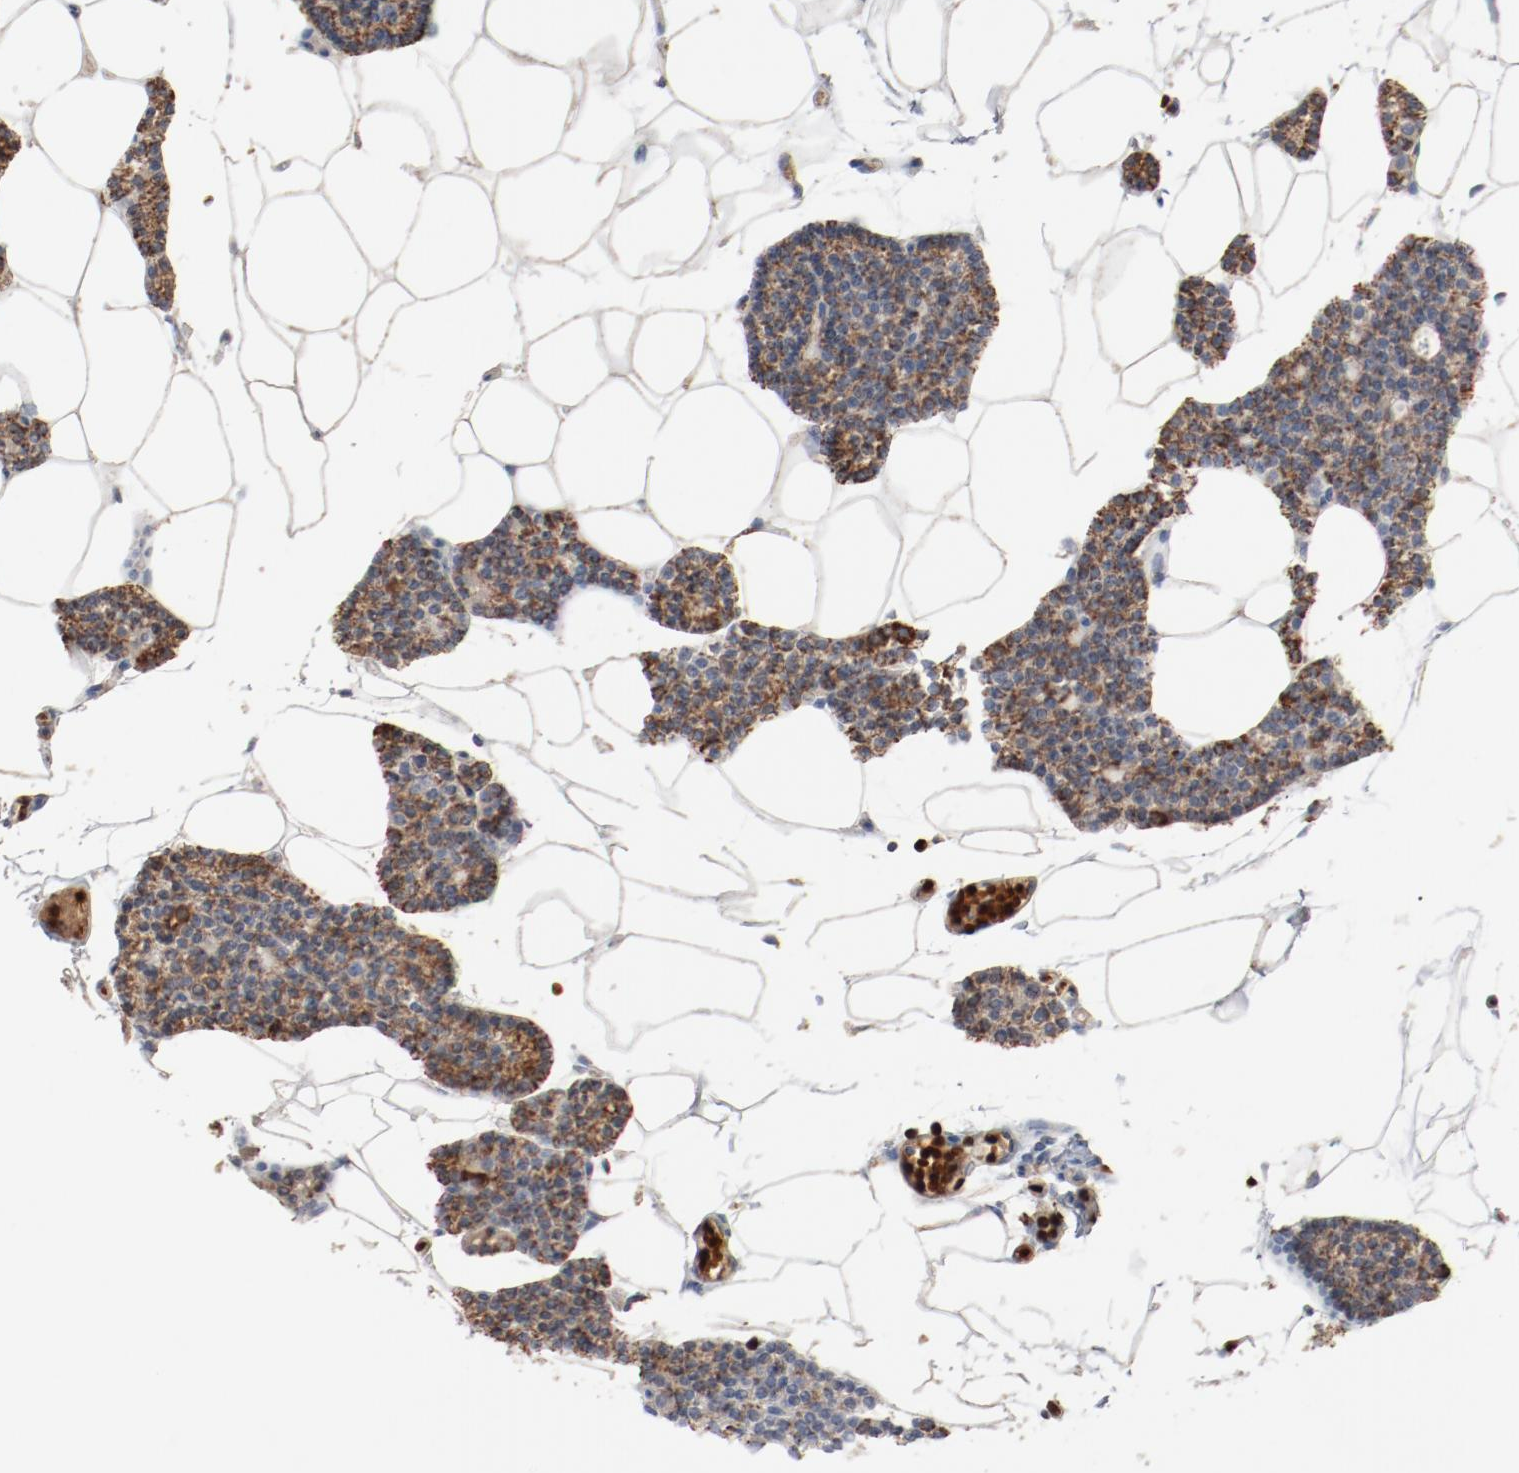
{"staining": {"intensity": "moderate", "quantity": ">75%", "location": "cytoplasmic/membranous"}, "tissue": "parathyroid gland", "cell_type": "Glandular cells", "image_type": "normal", "snomed": [{"axis": "morphology", "description": "Normal tissue, NOS"}, {"axis": "topography", "description": "Parathyroid gland"}], "caption": "Immunohistochemical staining of unremarkable parathyroid gland reveals moderate cytoplasmic/membranous protein staining in approximately >75% of glandular cells.", "gene": "NDUFB8", "patient": {"sex": "female", "age": 66}}